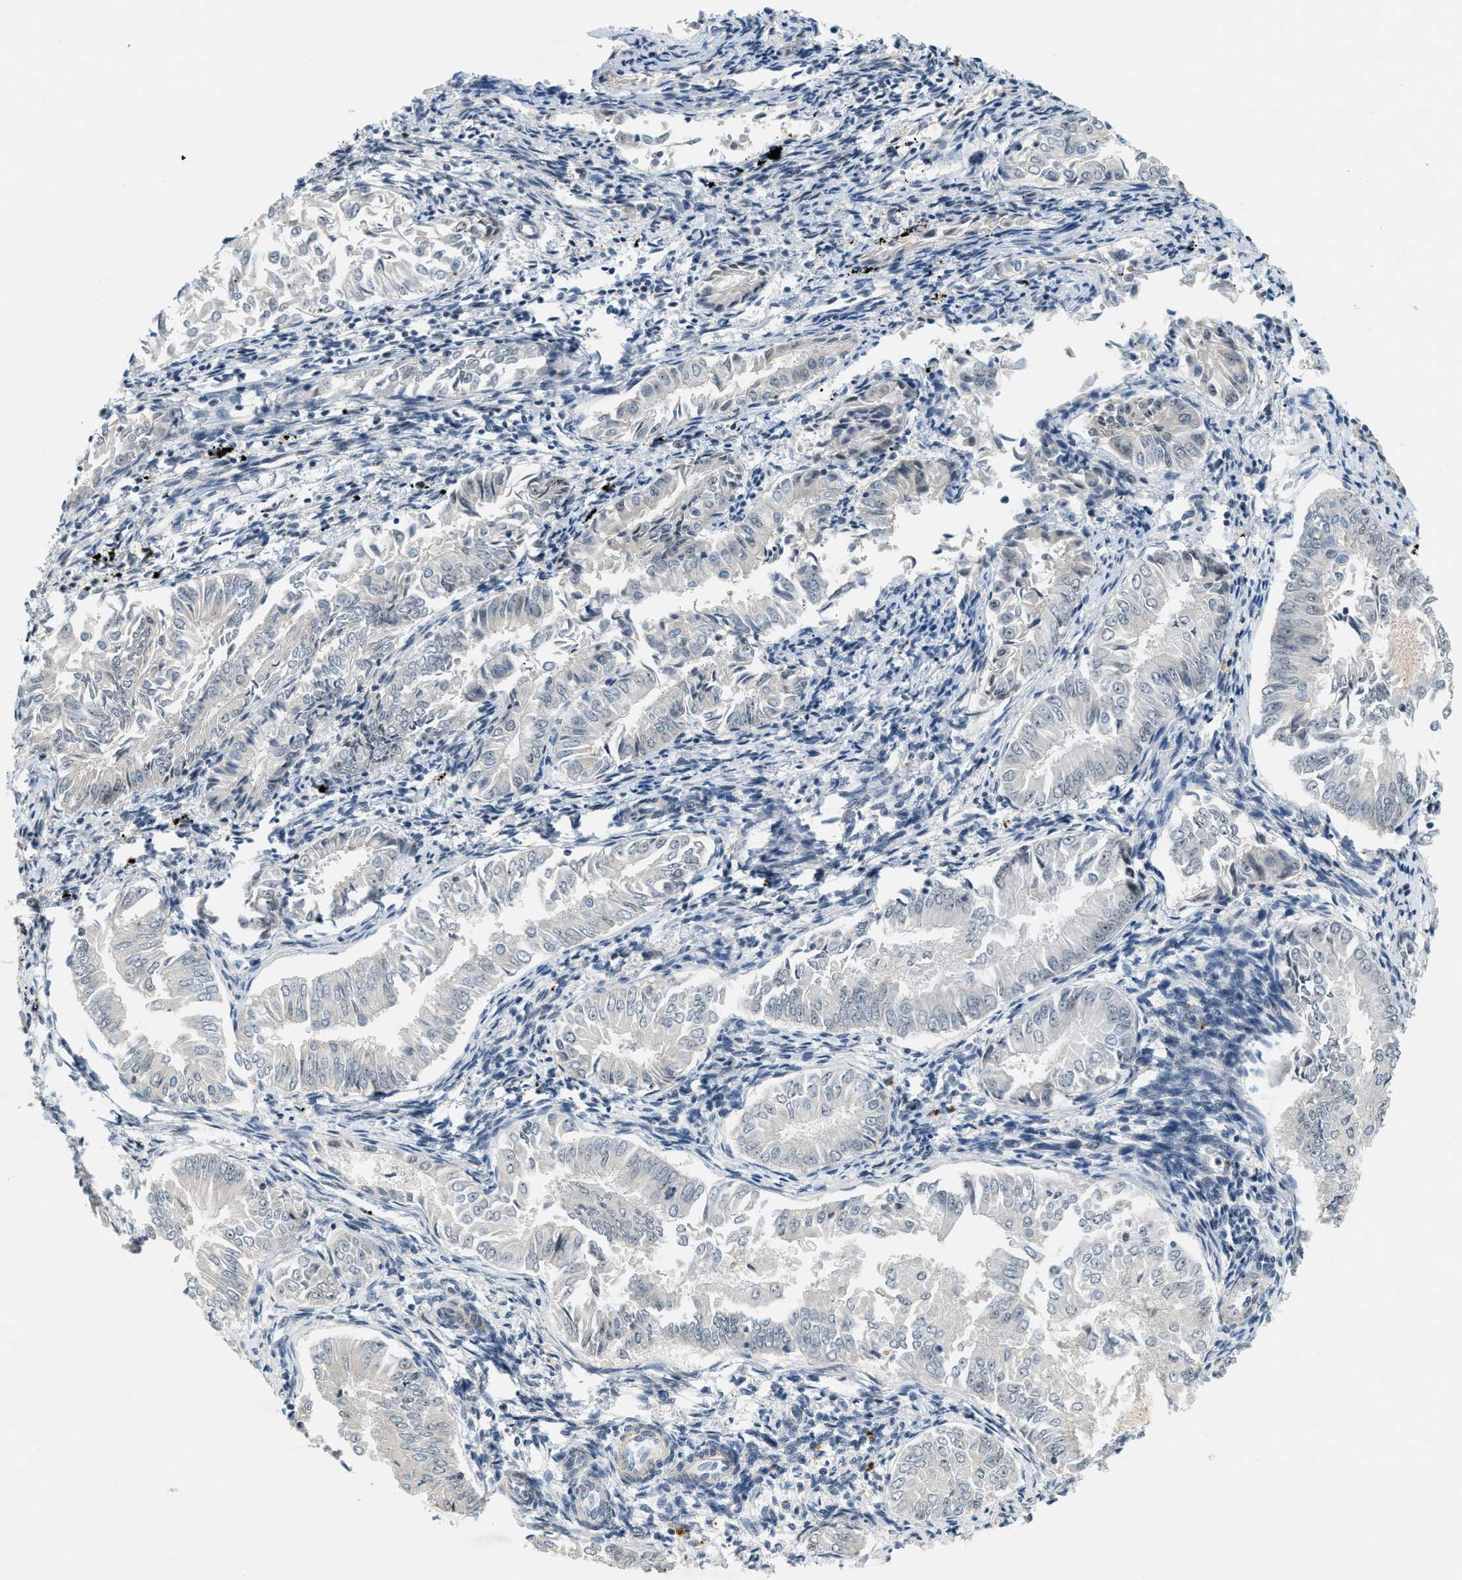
{"staining": {"intensity": "weak", "quantity": "<25%", "location": "nuclear"}, "tissue": "endometrial cancer", "cell_type": "Tumor cells", "image_type": "cancer", "snomed": [{"axis": "morphology", "description": "Adenocarcinoma, NOS"}, {"axis": "topography", "description": "Endometrium"}], "caption": "DAB immunohistochemical staining of adenocarcinoma (endometrial) shows no significant staining in tumor cells. (Brightfield microscopy of DAB IHC at high magnification).", "gene": "DDX47", "patient": {"sex": "female", "age": 53}}